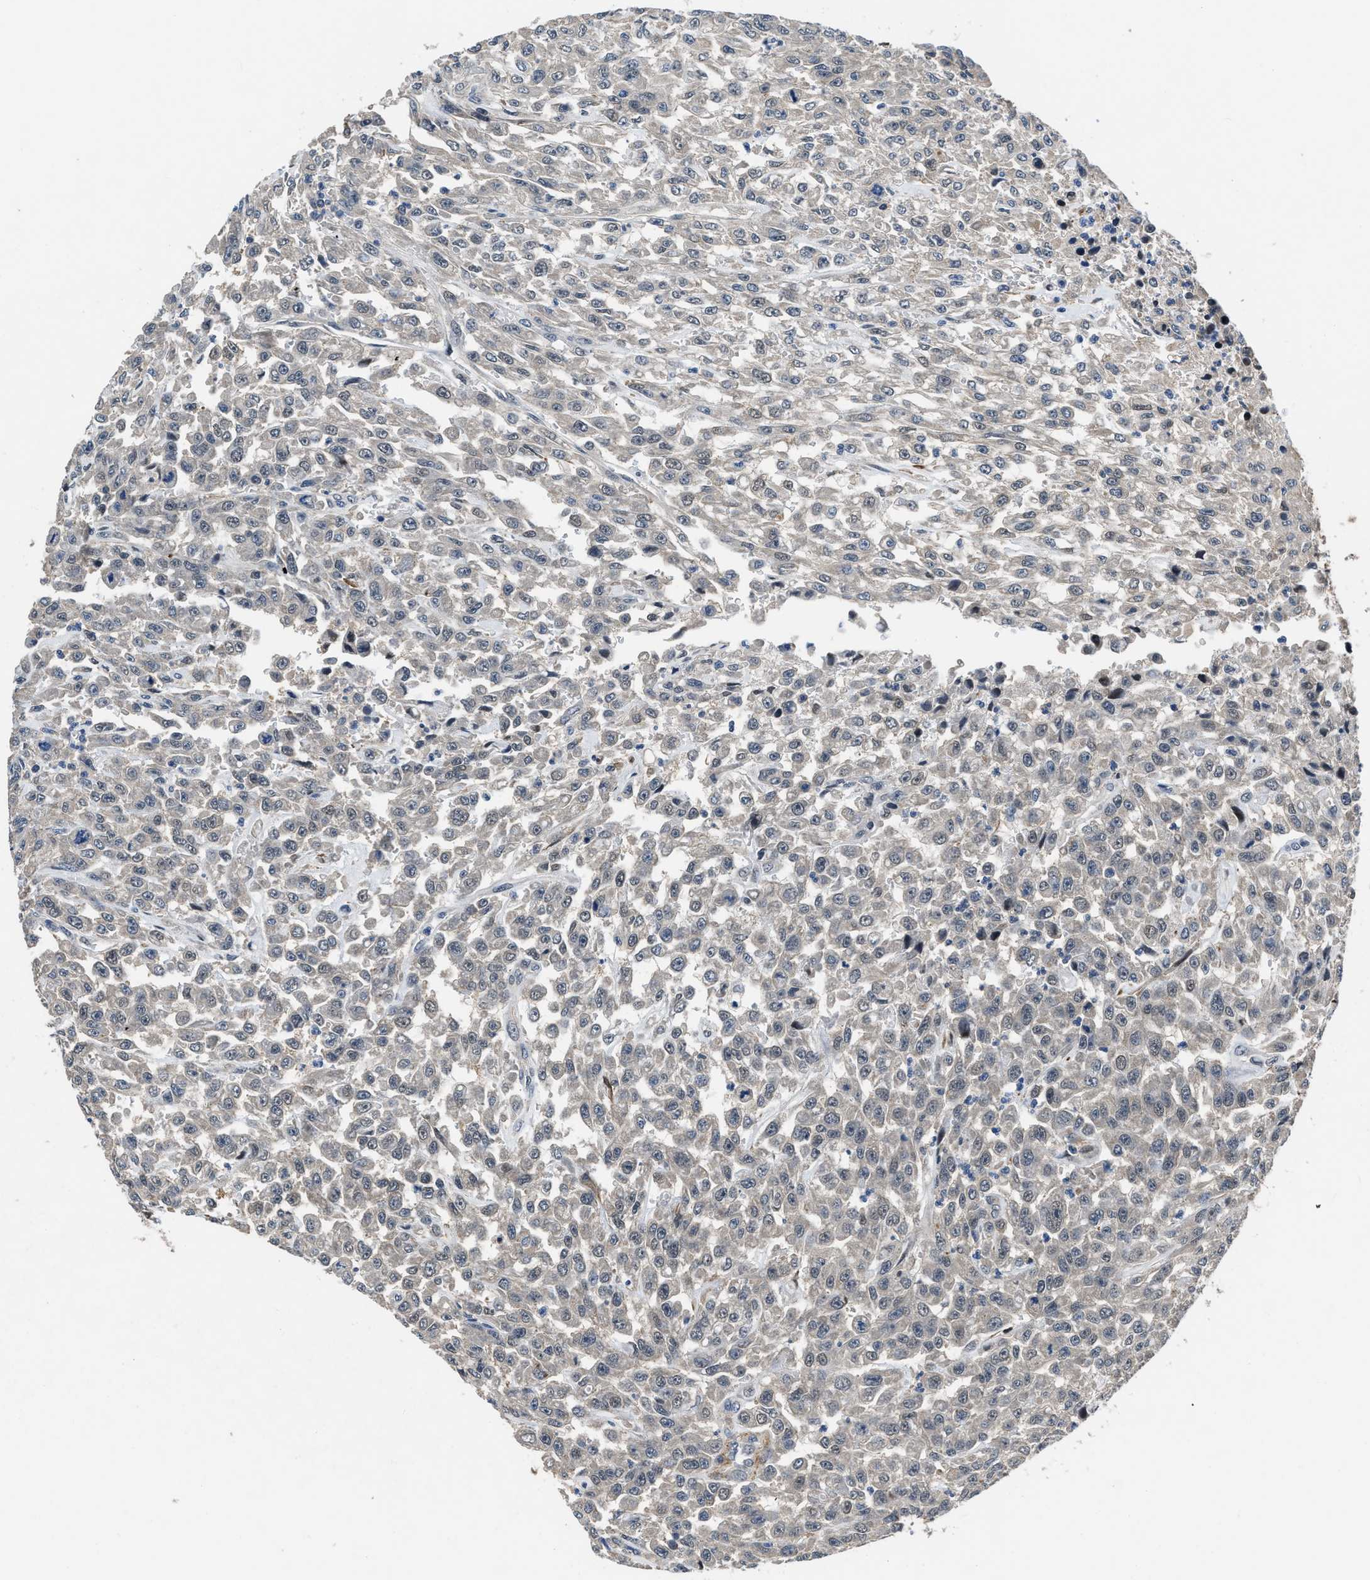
{"staining": {"intensity": "negative", "quantity": "none", "location": "none"}, "tissue": "urothelial cancer", "cell_type": "Tumor cells", "image_type": "cancer", "snomed": [{"axis": "morphology", "description": "Urothelial carcinoma, High grade"}, {"axis": "topography", "description": "Urinary bladder"}], "caption": "Photomicrograph shows no protein expression in tumor cells of high-grade urothelial carcinoma tissue.", "gene": "LANCL2", "patient": {"sex": "male", "age": 46}}